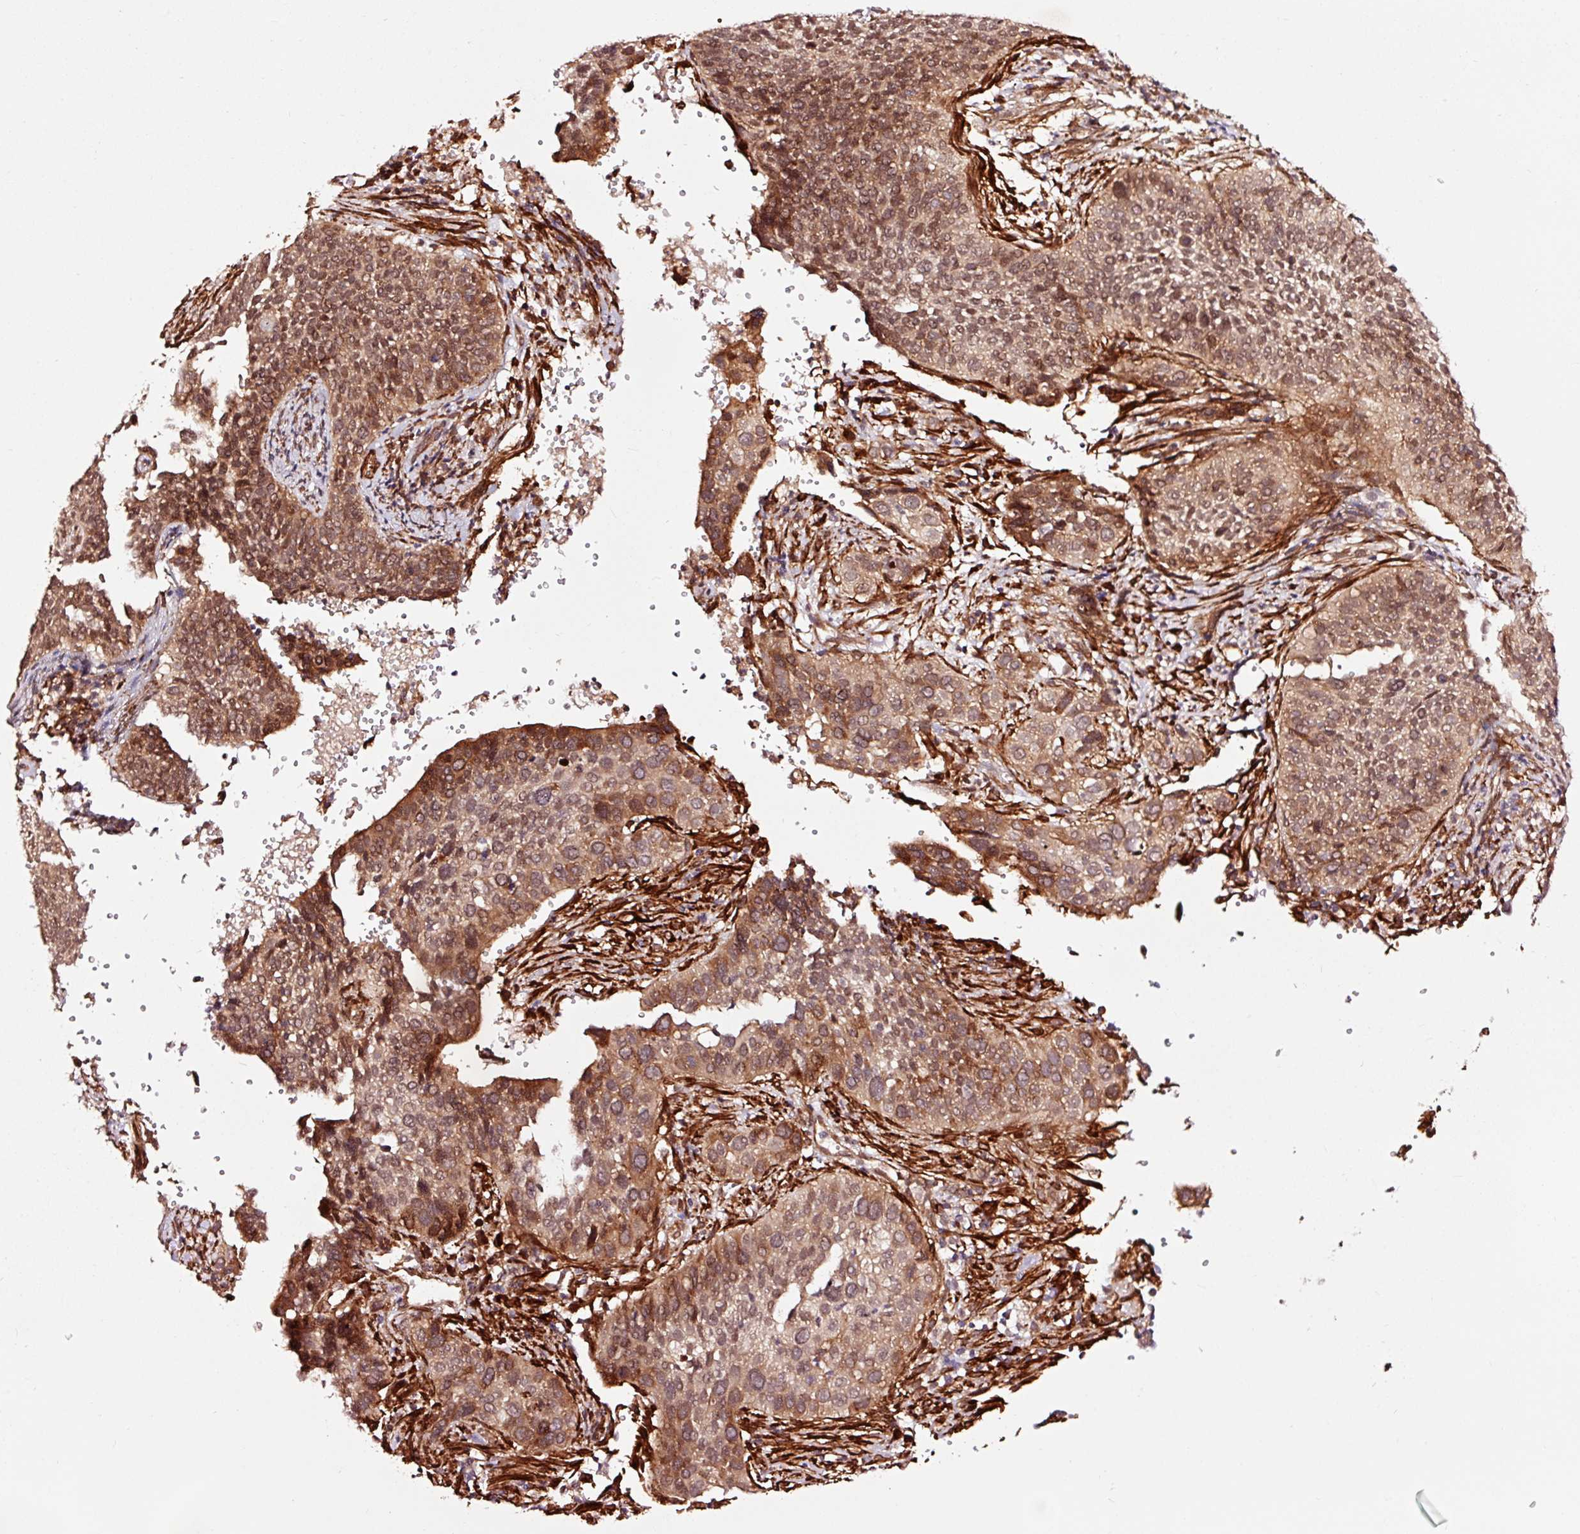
{"staining": {"intensity": "moderate", "quantity": ">75%", "location": "cytoplasmic/membranous,nuclear"}, "tissue": "cervical cancer", "cell_type": "Tumor cells", "image_type": "cancer", "snomed": [{"axis": "morphology", "description": "Squamous cell carcinoma, NOS"}, {"axis": "topography", "description": "Cervix"}], "caption": "Protein staining demonstrates moderate cytoplasmic/membranous and nuclear expression in about >75% of tumor cells in cervical cancer (squamous cell carcinoma). (Stains: DAB (3,3'-diaminobenzidine) in brown, nuclei in blue, Microscopy: brightfield microscopy at high magnification).", "gene": "TPM1", "patient": {"sex": "female", "age": 34}}